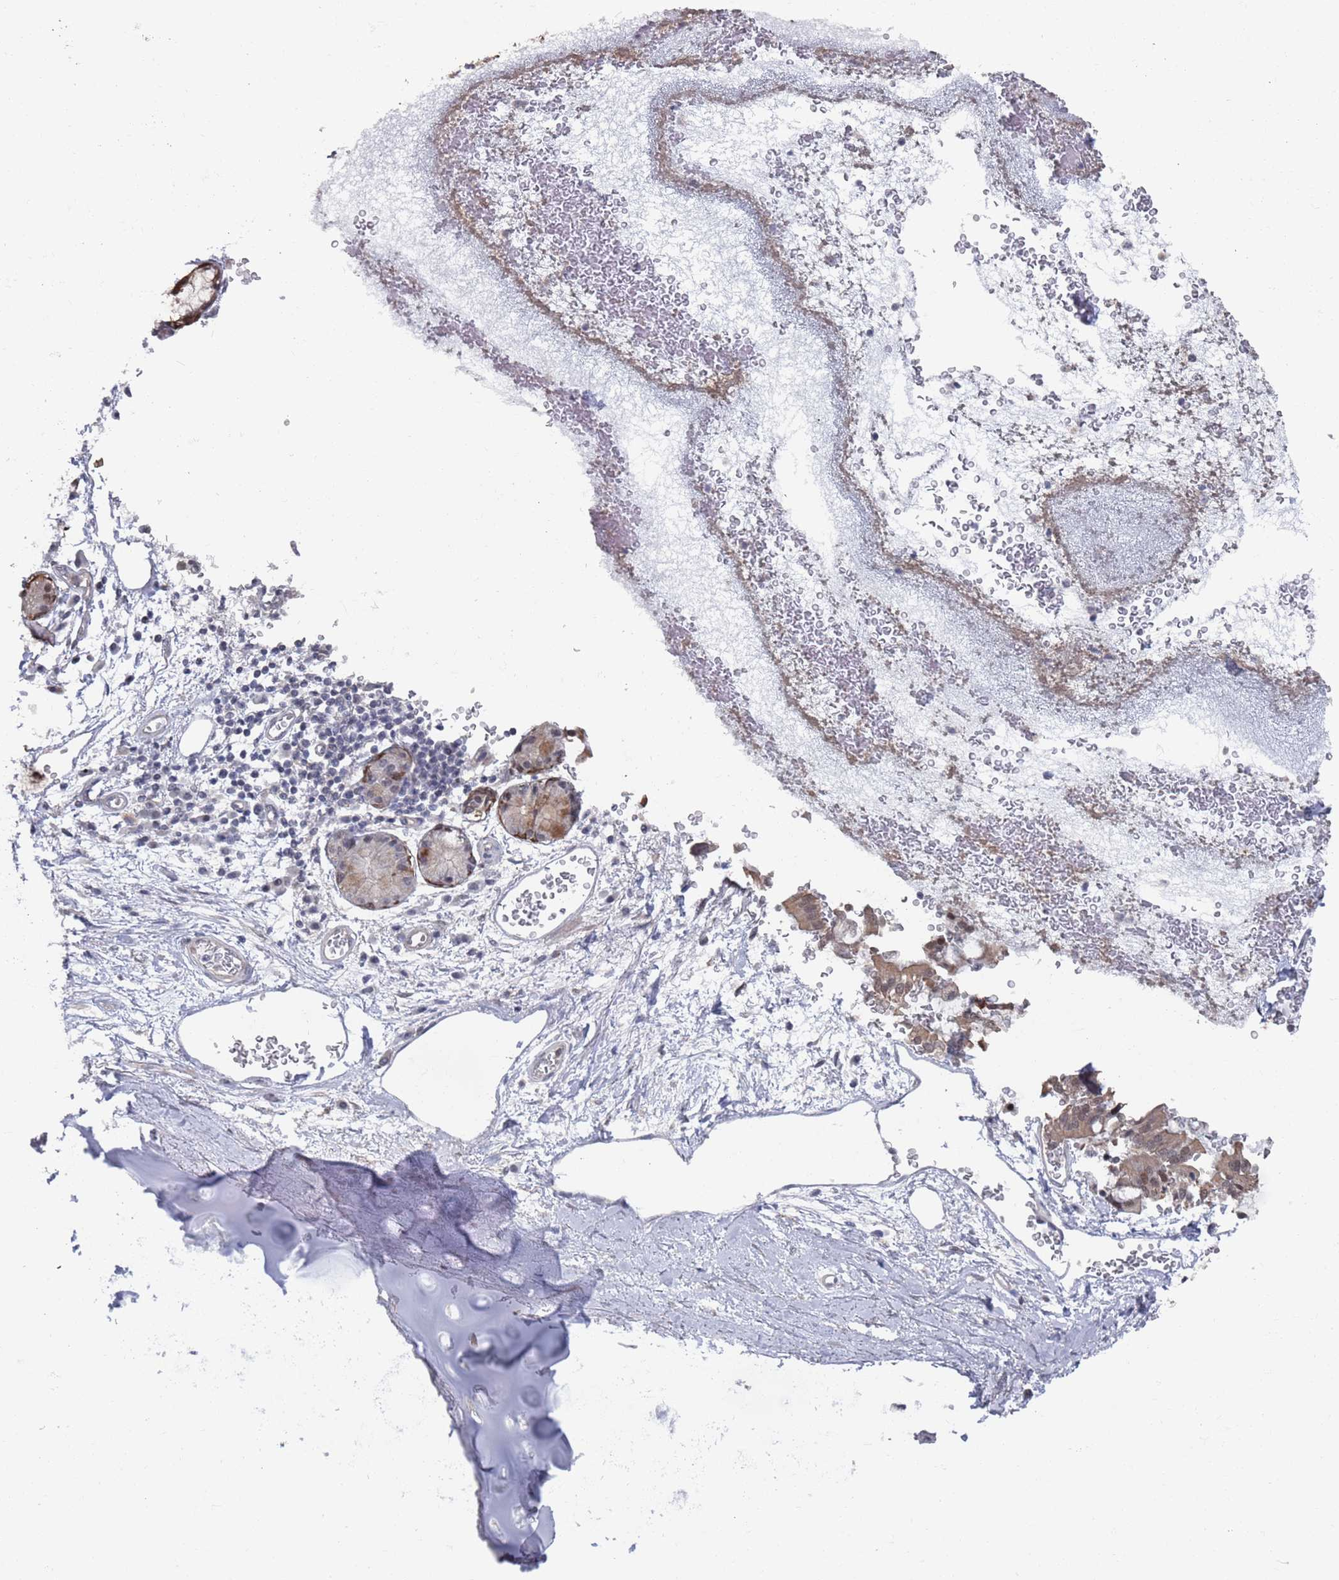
{"staining": {"intensity": "weak", "quantity": "25%-75%", "location": "cytoplasmic/membranous"}, "tissue": "adipose tissue", "cell_type": "Adipocytes", "image_type": "normal", "snomed": [{"axis": "morphology", "description": "Normal tissue, NOS"}, {"axis": "topography", "description": "Cartilage tissue"}], "caption": "About 25%-75% of adipocytes in normal human adipose tissue display weak cytoplasmic/membranous protein staining as visualized by brown immunohistochemical staining.", "gene": "DGKD", "patient": {"sex": "male", "age": 73}}